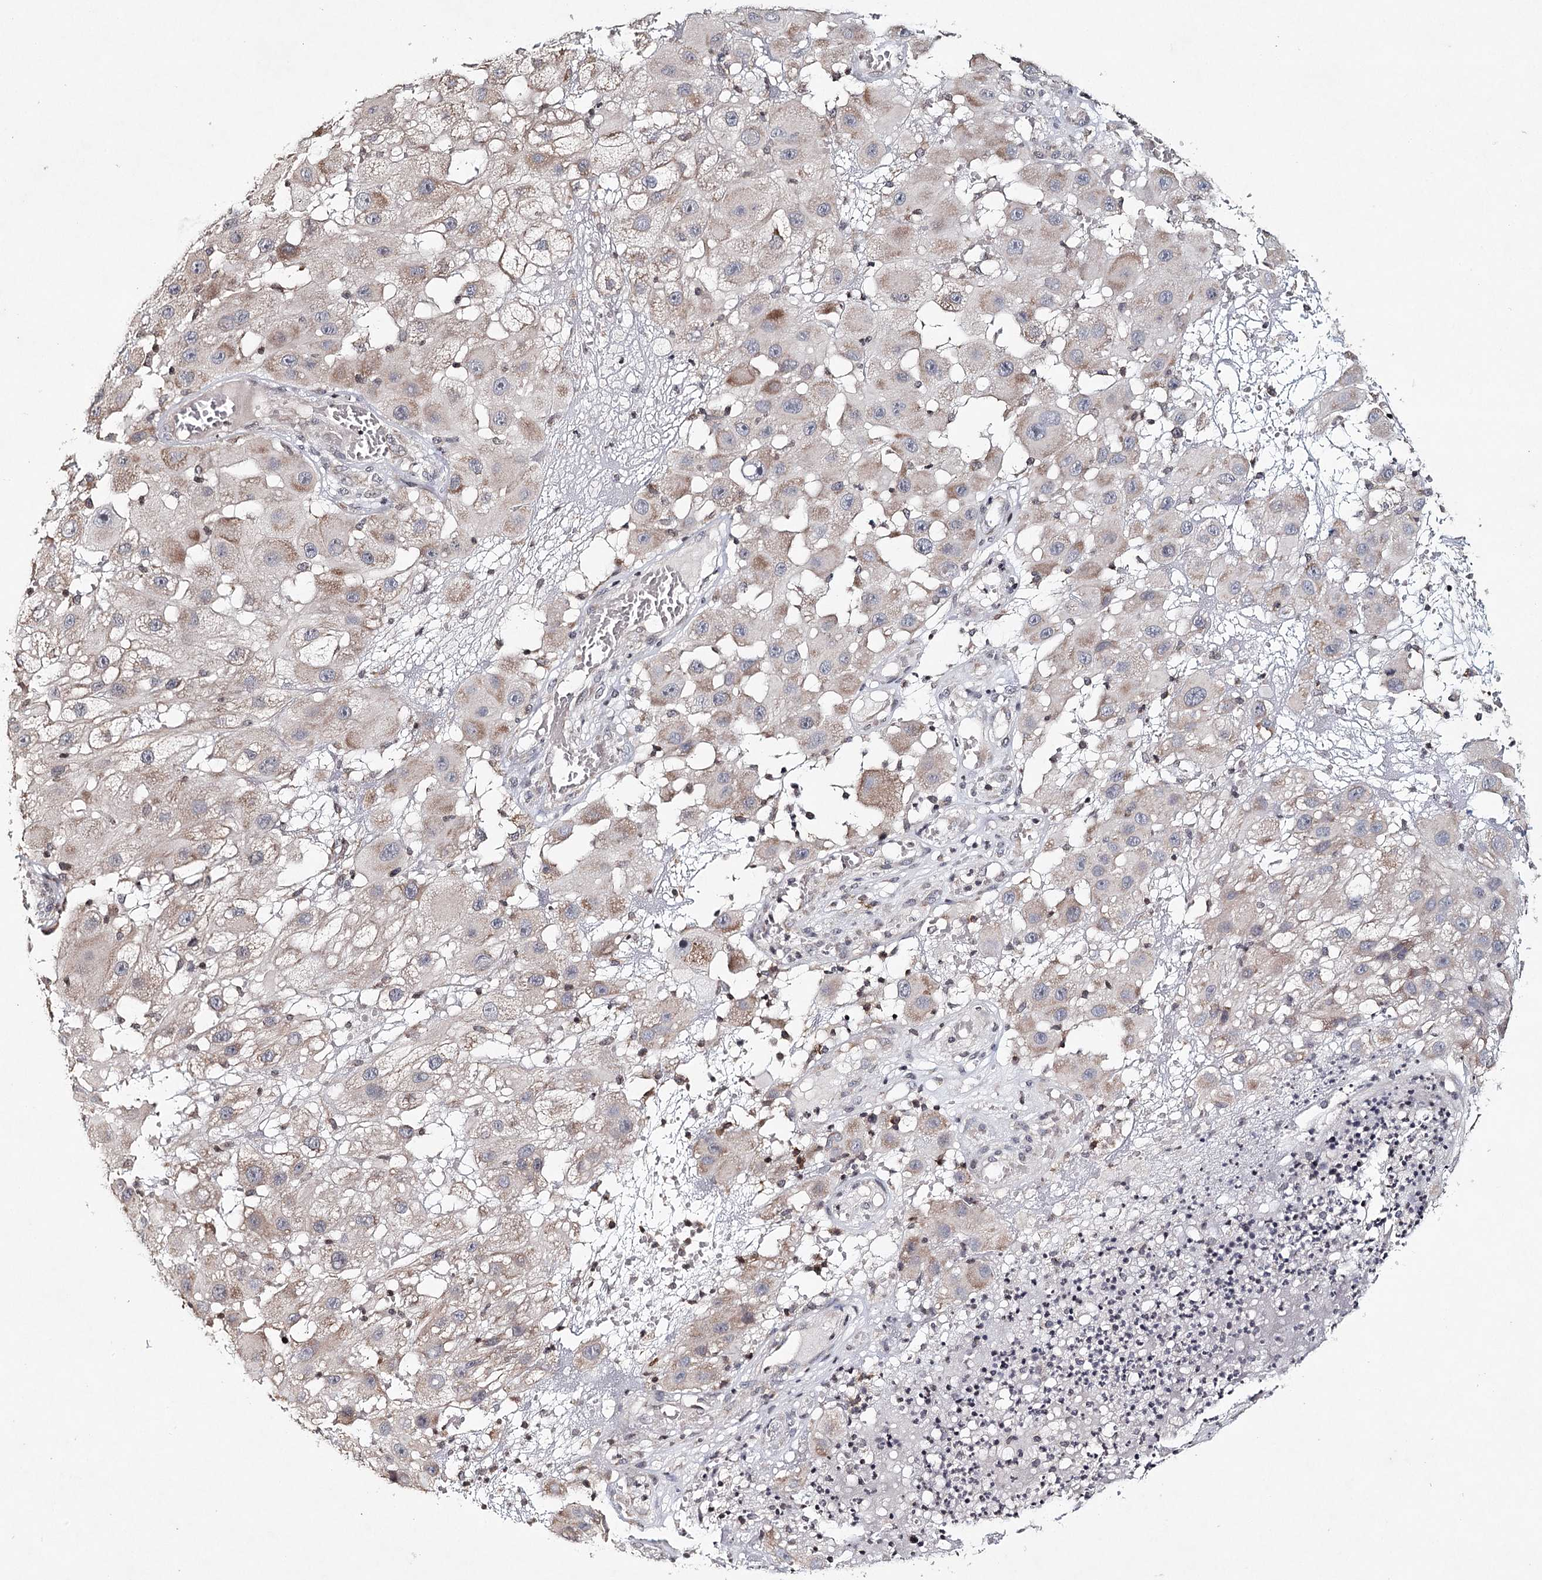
{"staining": {"intensity": "moderate", "quantity": "25%-75%", "location": "cytoplasmic/membranous"}, "tissue": "melanoma", "cell_type": "Tumor cells", "image_type": "cancer", "snomed": [{"axis": "morphology", "description": "Malignant melanoma, NOS"}, {"axis": "topography", "description": "Skin"}], "caption": "Immunohistochemistry (IHC) micrograph of neoplastic tissue: human malignant melanoma stained using immunohistochemistry demonstrates medium levels of moderate protein expression localized specifically in the cytoplasmic/membranous of tumor cells, appearing as a cytoplasmic/membranous brown color.", "gene": "ICOS", "patient": {"sex": "female", "age": 81}}